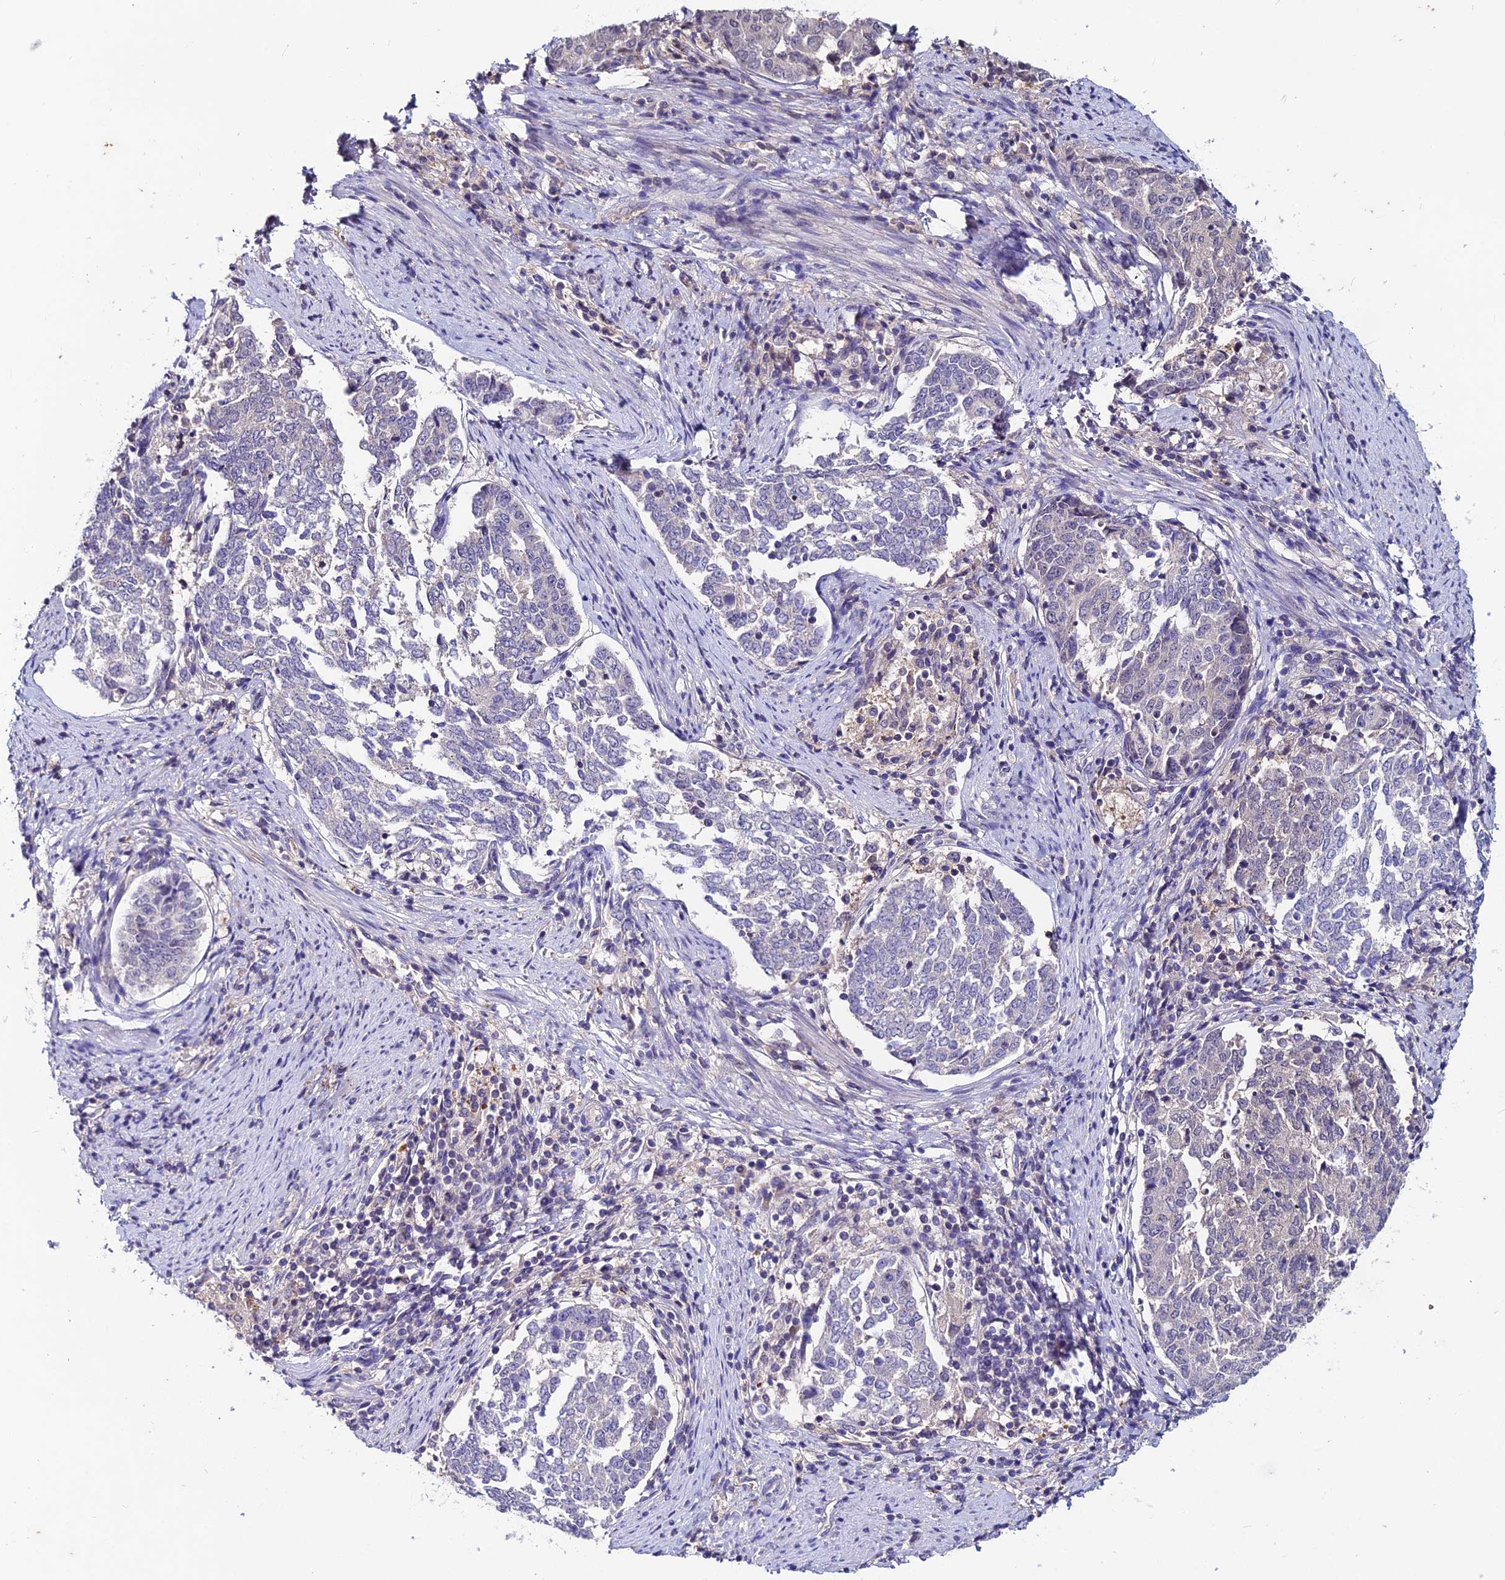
{"staining": {"intensity": "negative", "quantity": "none", "location": "none"}, "tissue": "endometrial cancer", "cell_type": "Tumor cells", "image_type": "cancer", "snomed": [{"axis": "morphology", "description": "Adenocarcinoma, NOS"}, {"axis": "topography", "description": "Endometrium"}], "caption": "The immunohistochemistry (IHC) micrograph has no significant expression in tumor cells of endometrial cancer (adenocarcinoma) tissue.", "gene": "LGALS7", "patient": {"sex": "female", "age": 80}}